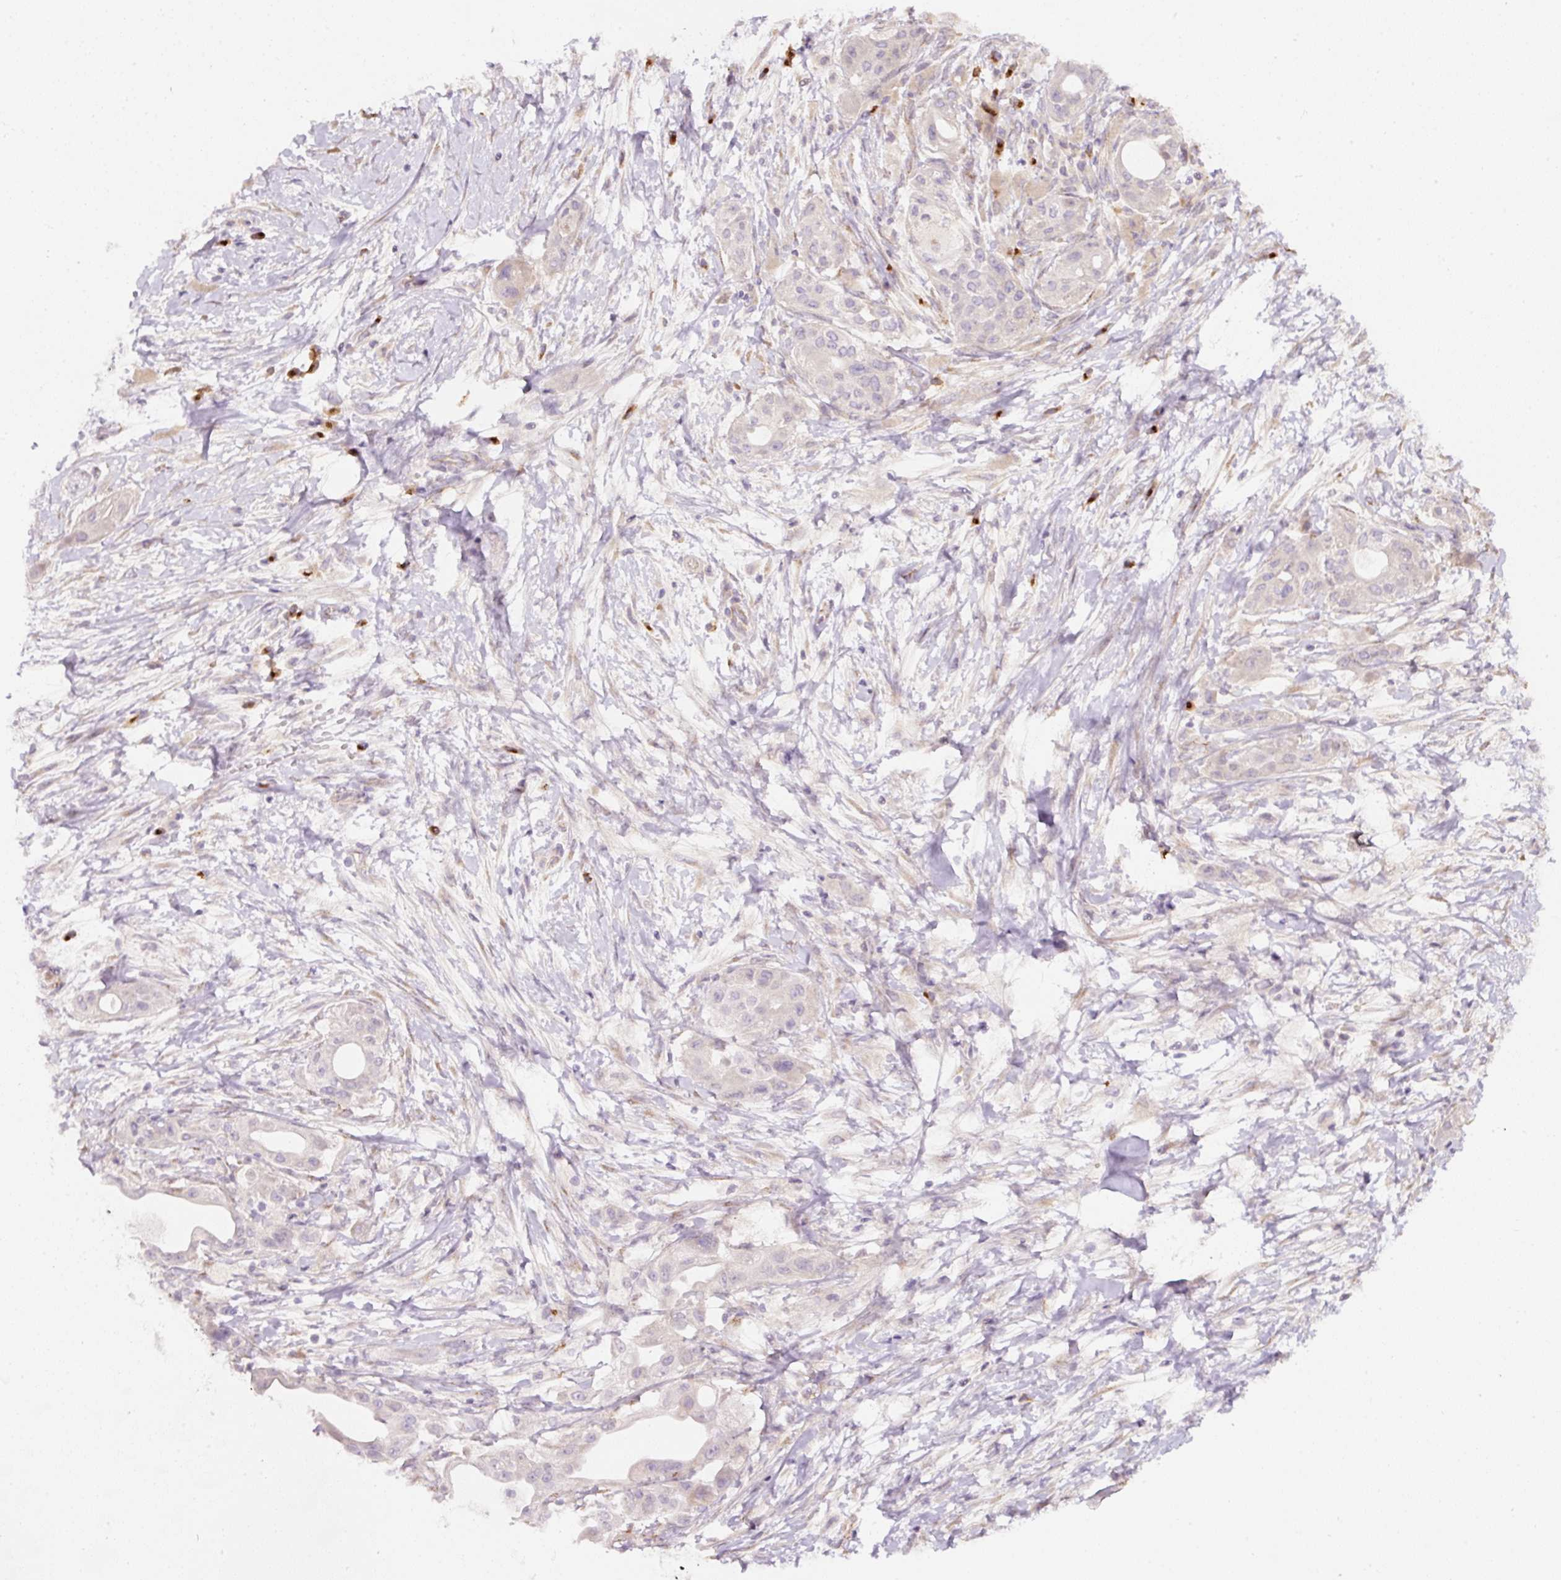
{"staining": {"intensity": "negative", "quantity": "none", "location": "none"}, "tissue": "pancreatic cancer", "cell_type": "Tumor cells", "image_type": "cancer", "snomed": [{"axis": "morphology", "description": "Adenocarcinoma, NOS"}, {"axis": "topography", "description": "Pancreas"}], "caption": "An image of human adenocarcinoma (pancreatic) is negative for staining in tumor cells. Brightfield microscopy of immunohistochemistry stained with DAB (brown) and hematoxylin (blue), captured at high magnification.", "gene": "NBPF11", "patient": {"sex": "male", "age": 68}}